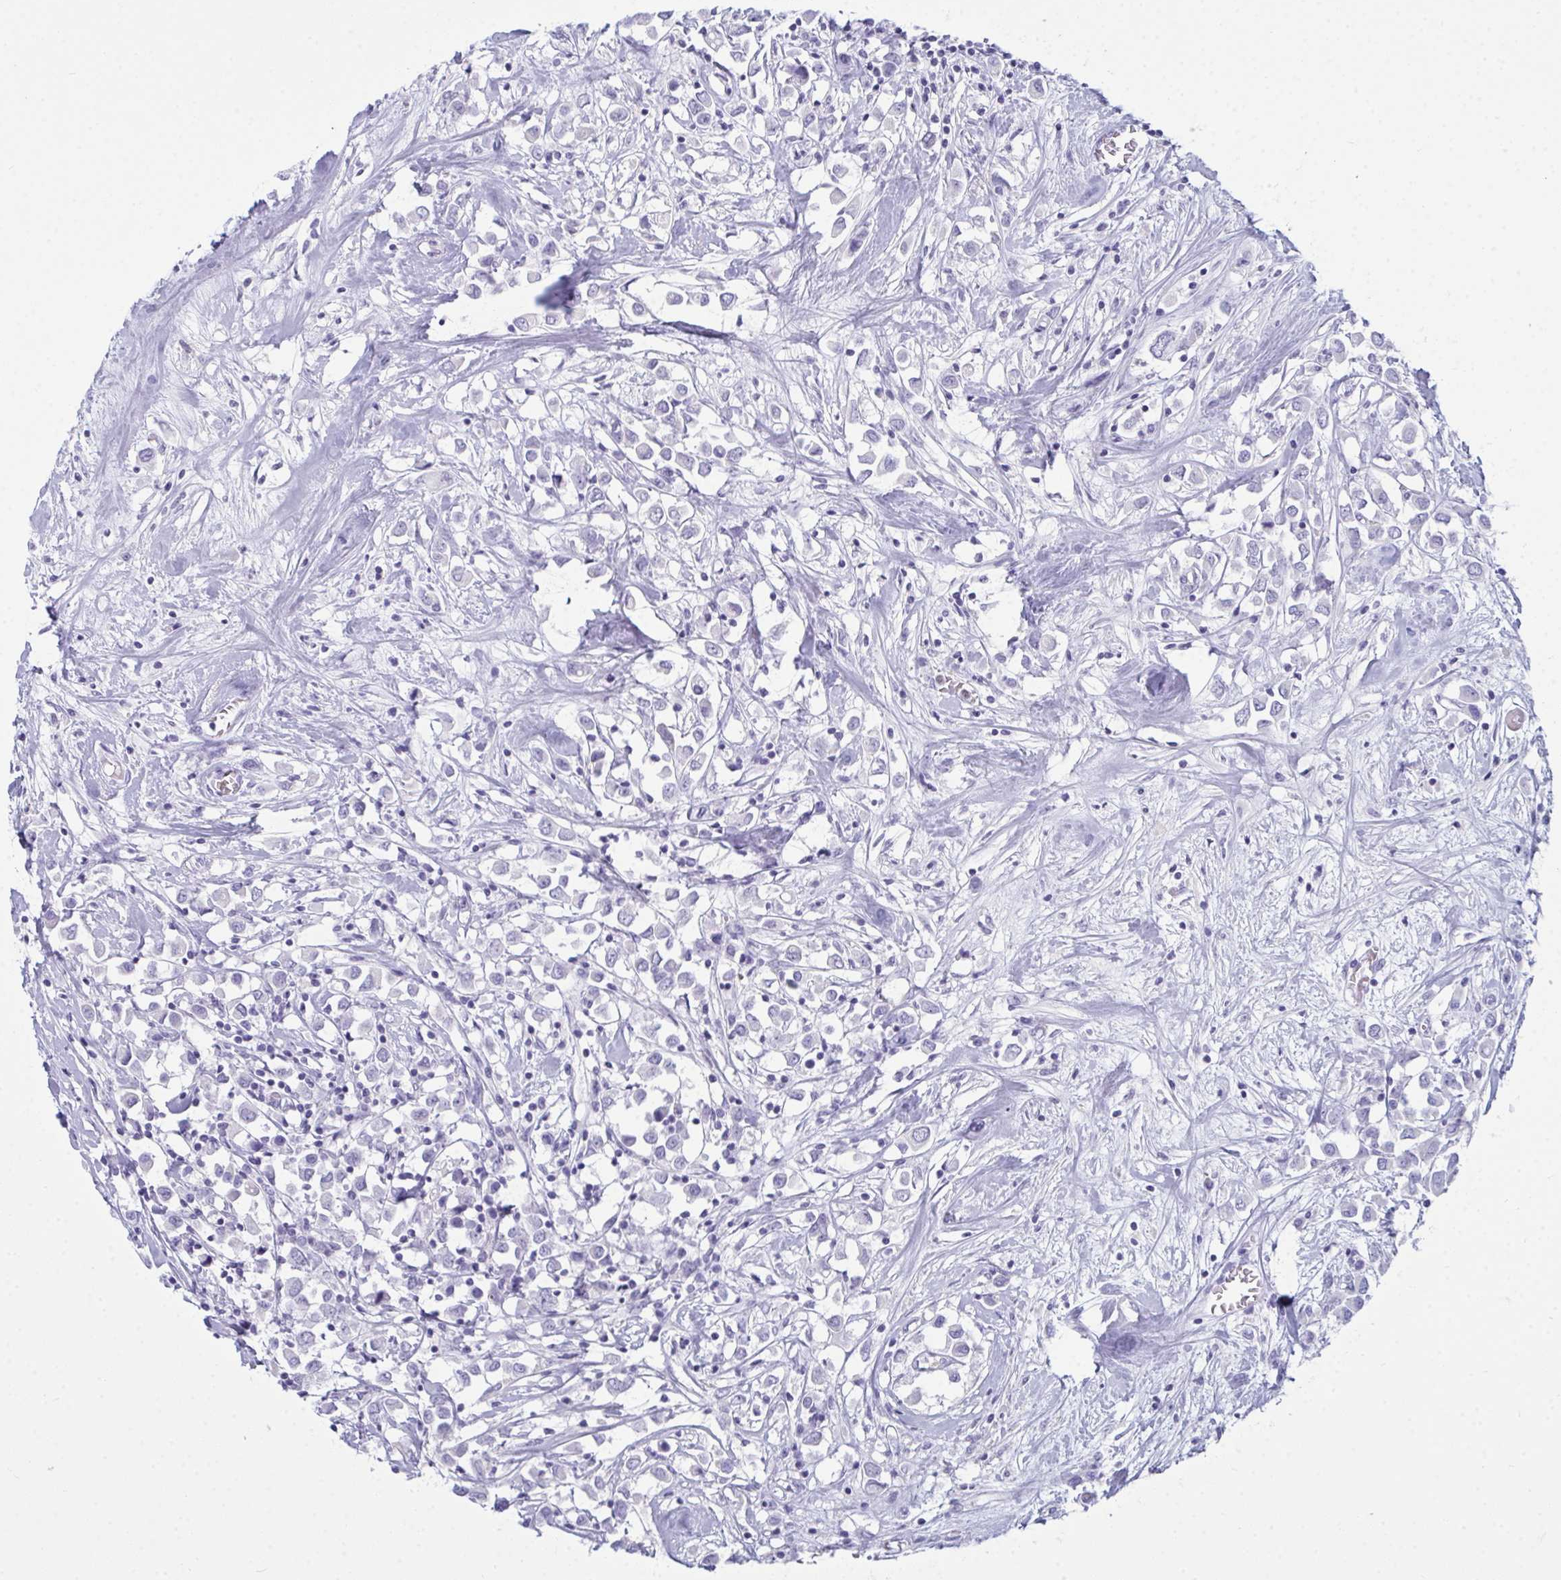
{"staining": {"intensity": "negative", "quantity": "none", "location": "none"}, "tissue": "breast cancer", "cell_type": "Tumor cells", "image_type": "cancer", "snomed": [{"axis": "morphology", "description": "Duct carcinoma"}, {"axis": "topography", "description": "Breast"}], "caption": "This is an immunohistochemistry (IHC) micrograph of human breast cancer. There is no expression in tumor cells.", "gene": "SERPINB10", "patient": {"sex": "female", "age": 61}}